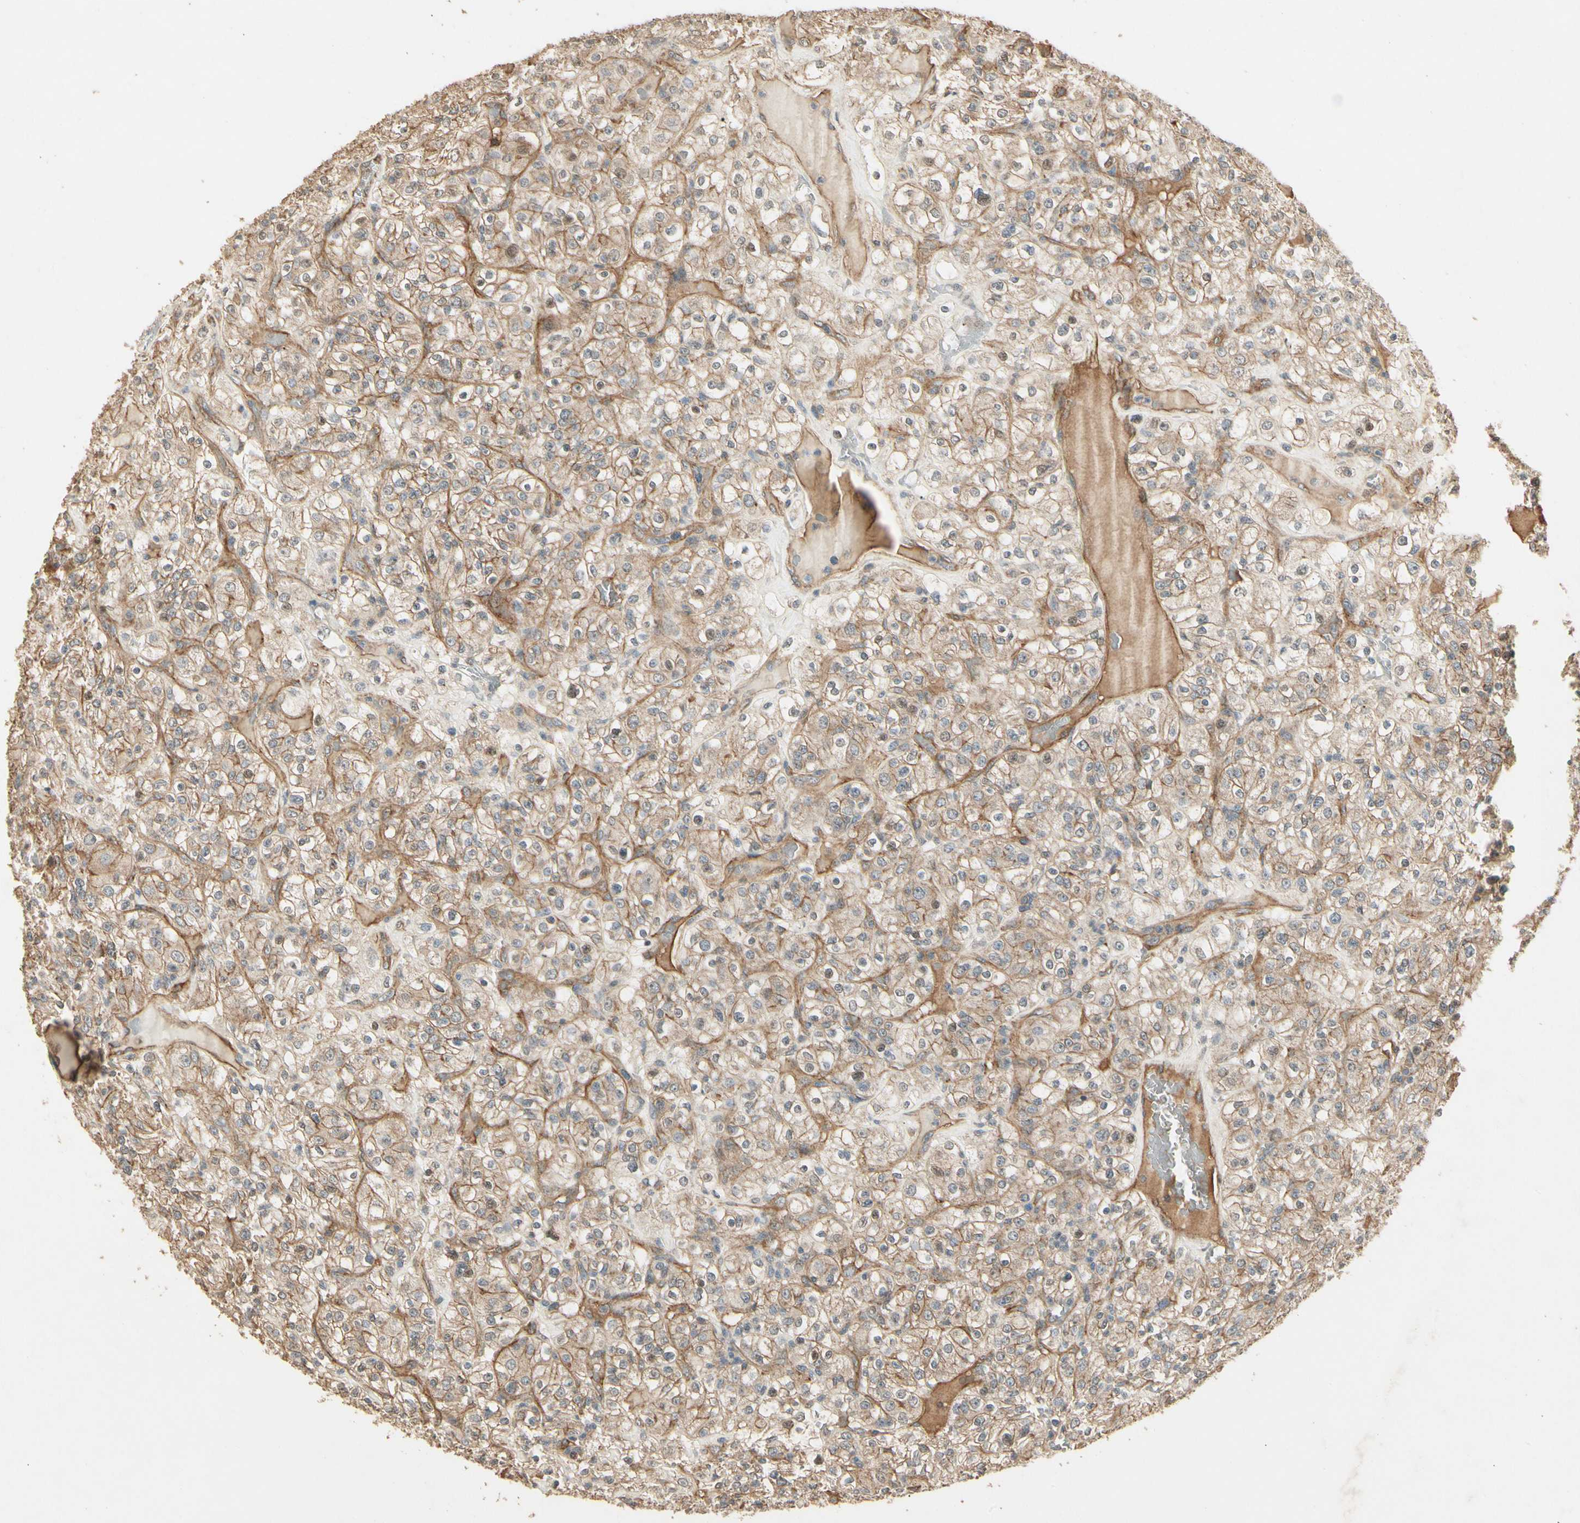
{"staining": {"intensity": "weak", "quantity": ">75%", "location": "cytoplasmic/membranous"}, "tissue": "renal cancer", "cell_type": "Tumor cells", "image_type": "cancer", "snomed": [{"axis": "morphology", "description": "Normal tissue, NOS"}, {"axis": "morphology", "description": "Adenocarcinoma, NOS"}, {"axis": "topography", "description": "Kidney"}], "caption": "Immunohistochemical staining of renal adenocarcinoma exhibits weak cytoplasmic/membranous protein positivity in approximately >75% of tumor cells.", "gene": "RNF180", "patient": {"sex": "female", "age": 72}}